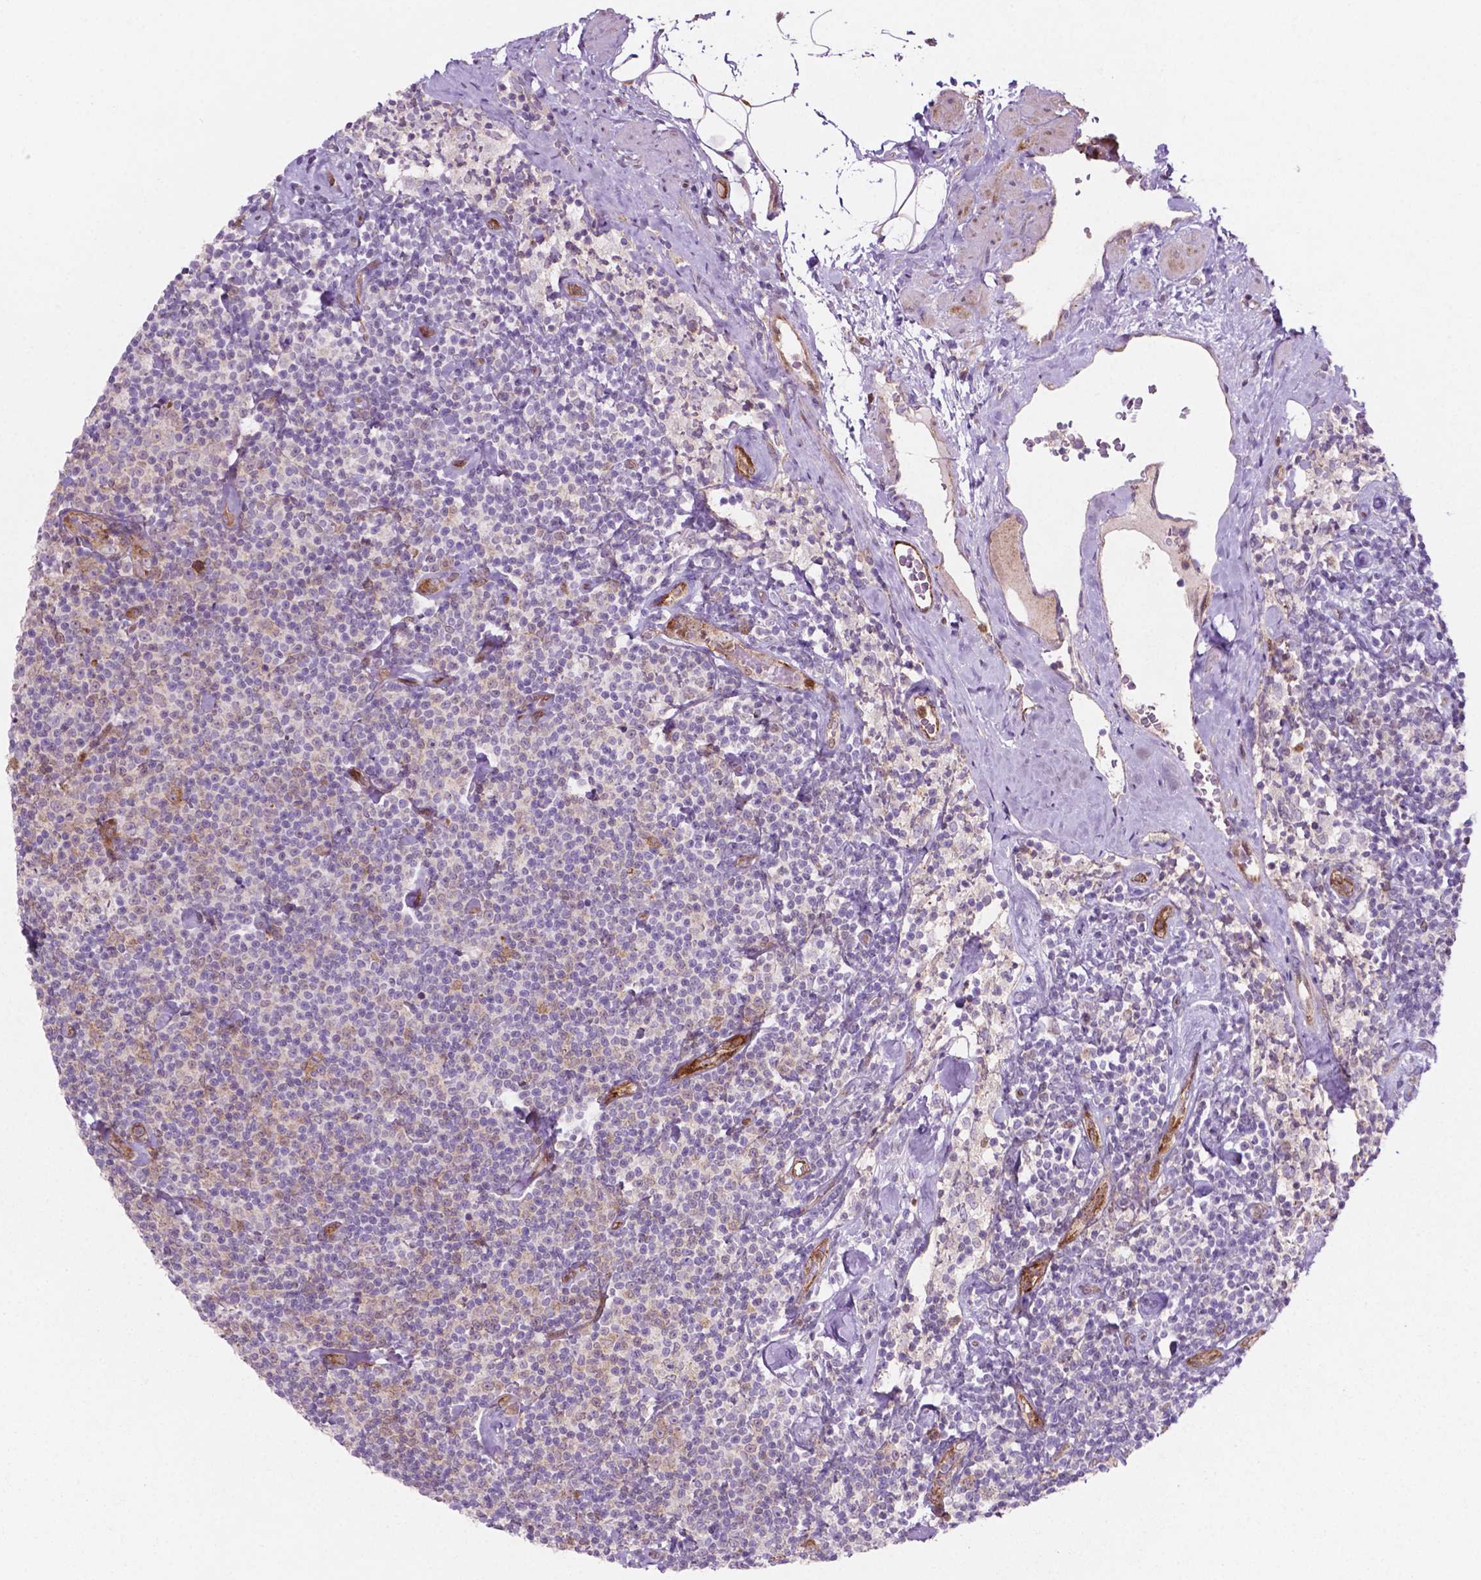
{"staining": {"intensity": "negative", "quantity": "none", "location": "none"}, "tissue": "lymphoma", "cell_type": "Tumor cells", "image_type": "cancer", "snomed": [{"axis": "morphology", "description": "Malignant lymphoma, non-Hodgkin's type, Low grade"}, {"axis": "topography", "description": "Lymph node"}], "caption": "Lymphoma was stained to show a protein in brown. There is no significant positivity in tumor cells. (Stains: DAB IHC with hematoxylin counter stain, Microscopy: brightfield microscopy at high magnification).", "gene": "LDHA", "patient": {"sex": "male", "age": 81}}